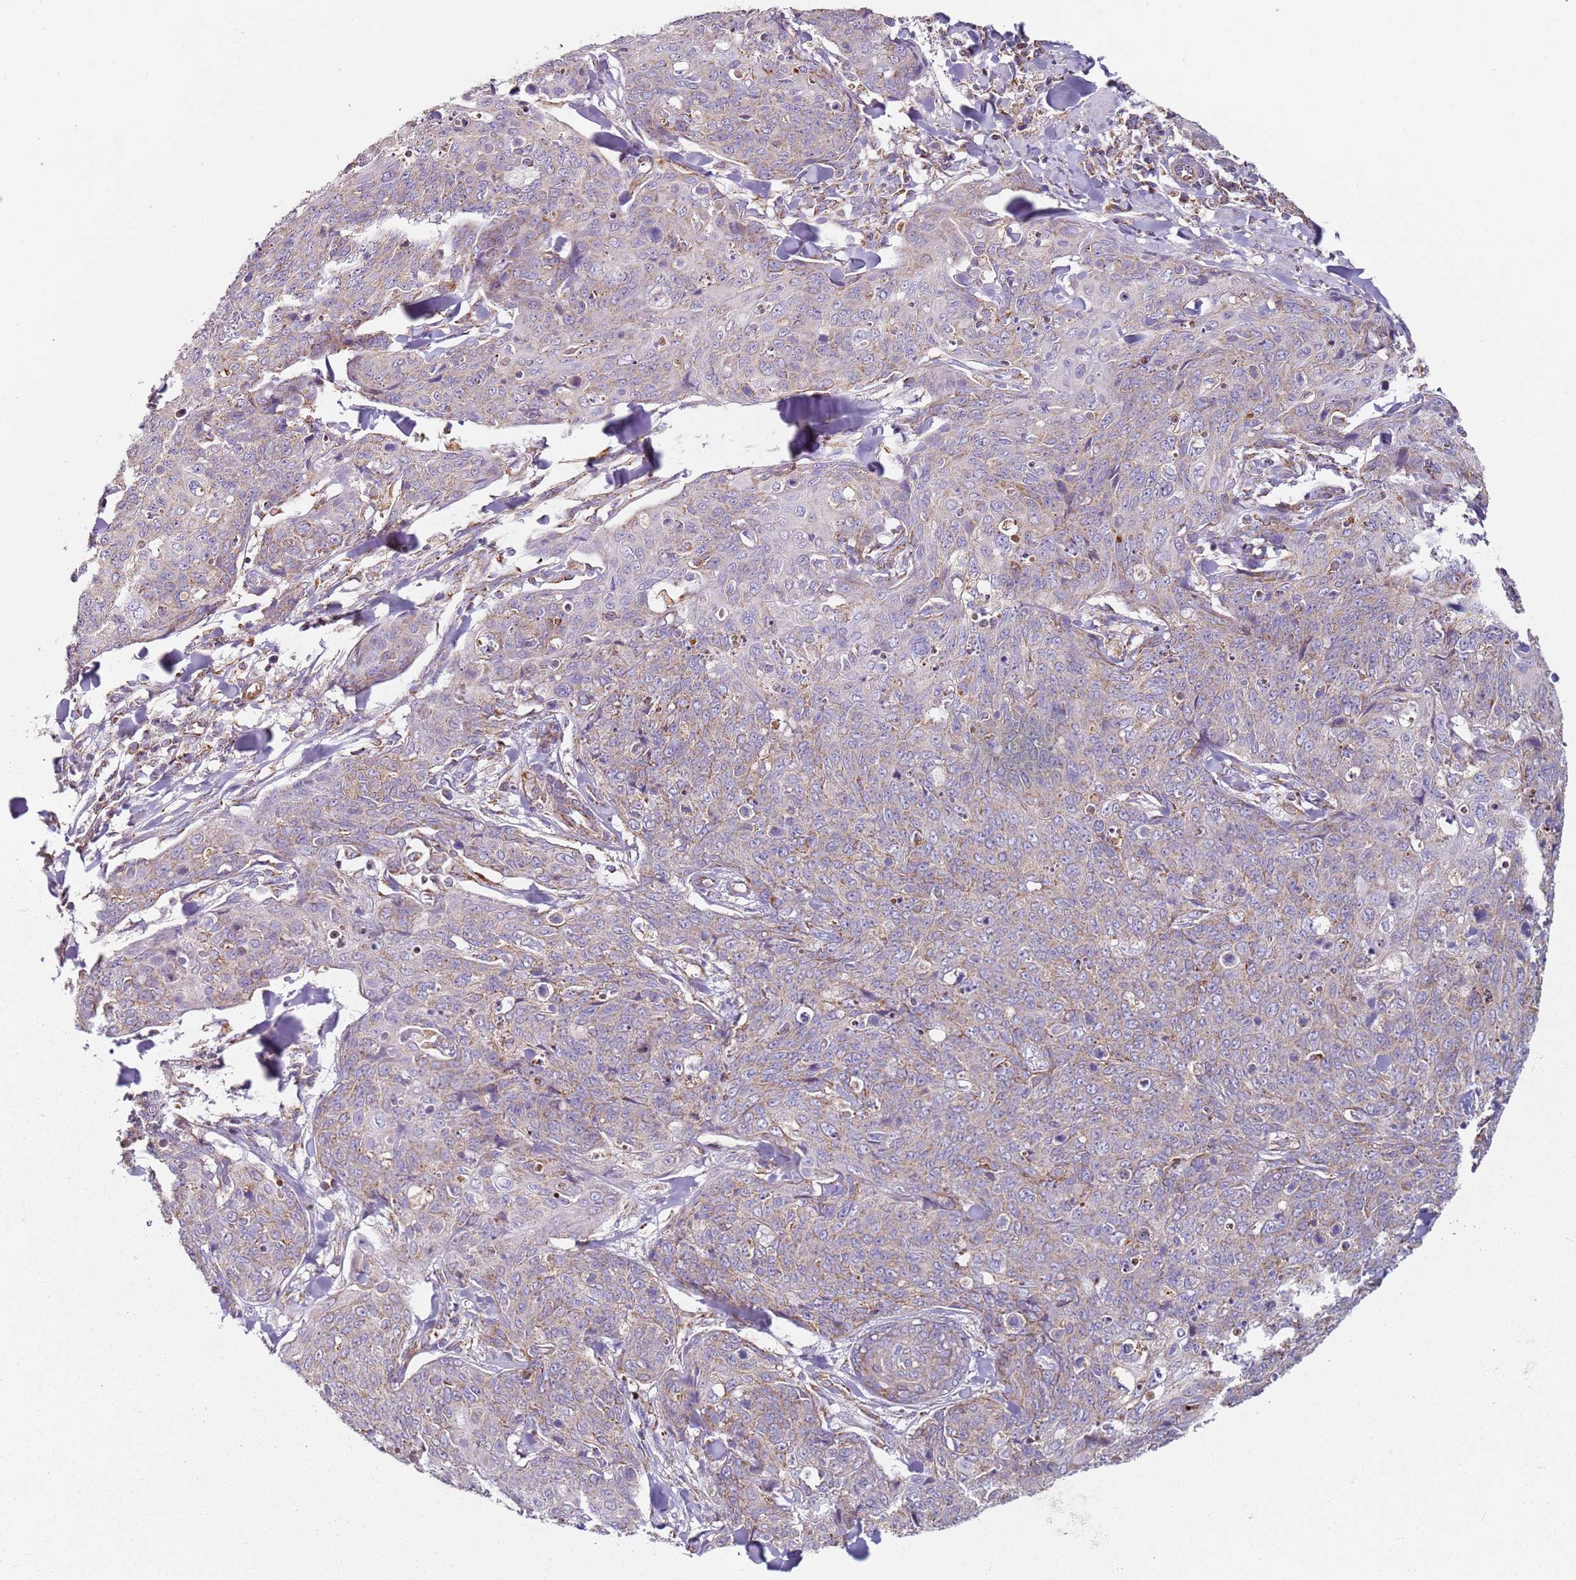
{"staining": {"intensity": "weak", "quantity": "<25%", "location": "cytoplasmic/membranous"}, "tissue": "skin cancer", "cell_type": "Tumor cells", "image_type": "cancer", "snomed": [{"axis": "morphology", "description": "Squamous cell carcinoma, NOS"}, {"axis": "topography", "description": "Skin"}, {"axis": "topography", "description": "Vulva"}], "caption": "An image of squamous cell carcinoma (skin) stained for a protein exhibits no brown staining in tumor cells. (Brightfield microscopy of DAB (3,3'-diaminobenzidine) IHC at high magnification).", "gene": "ALS2", "patient": {"sex": "female", "age": 85}}